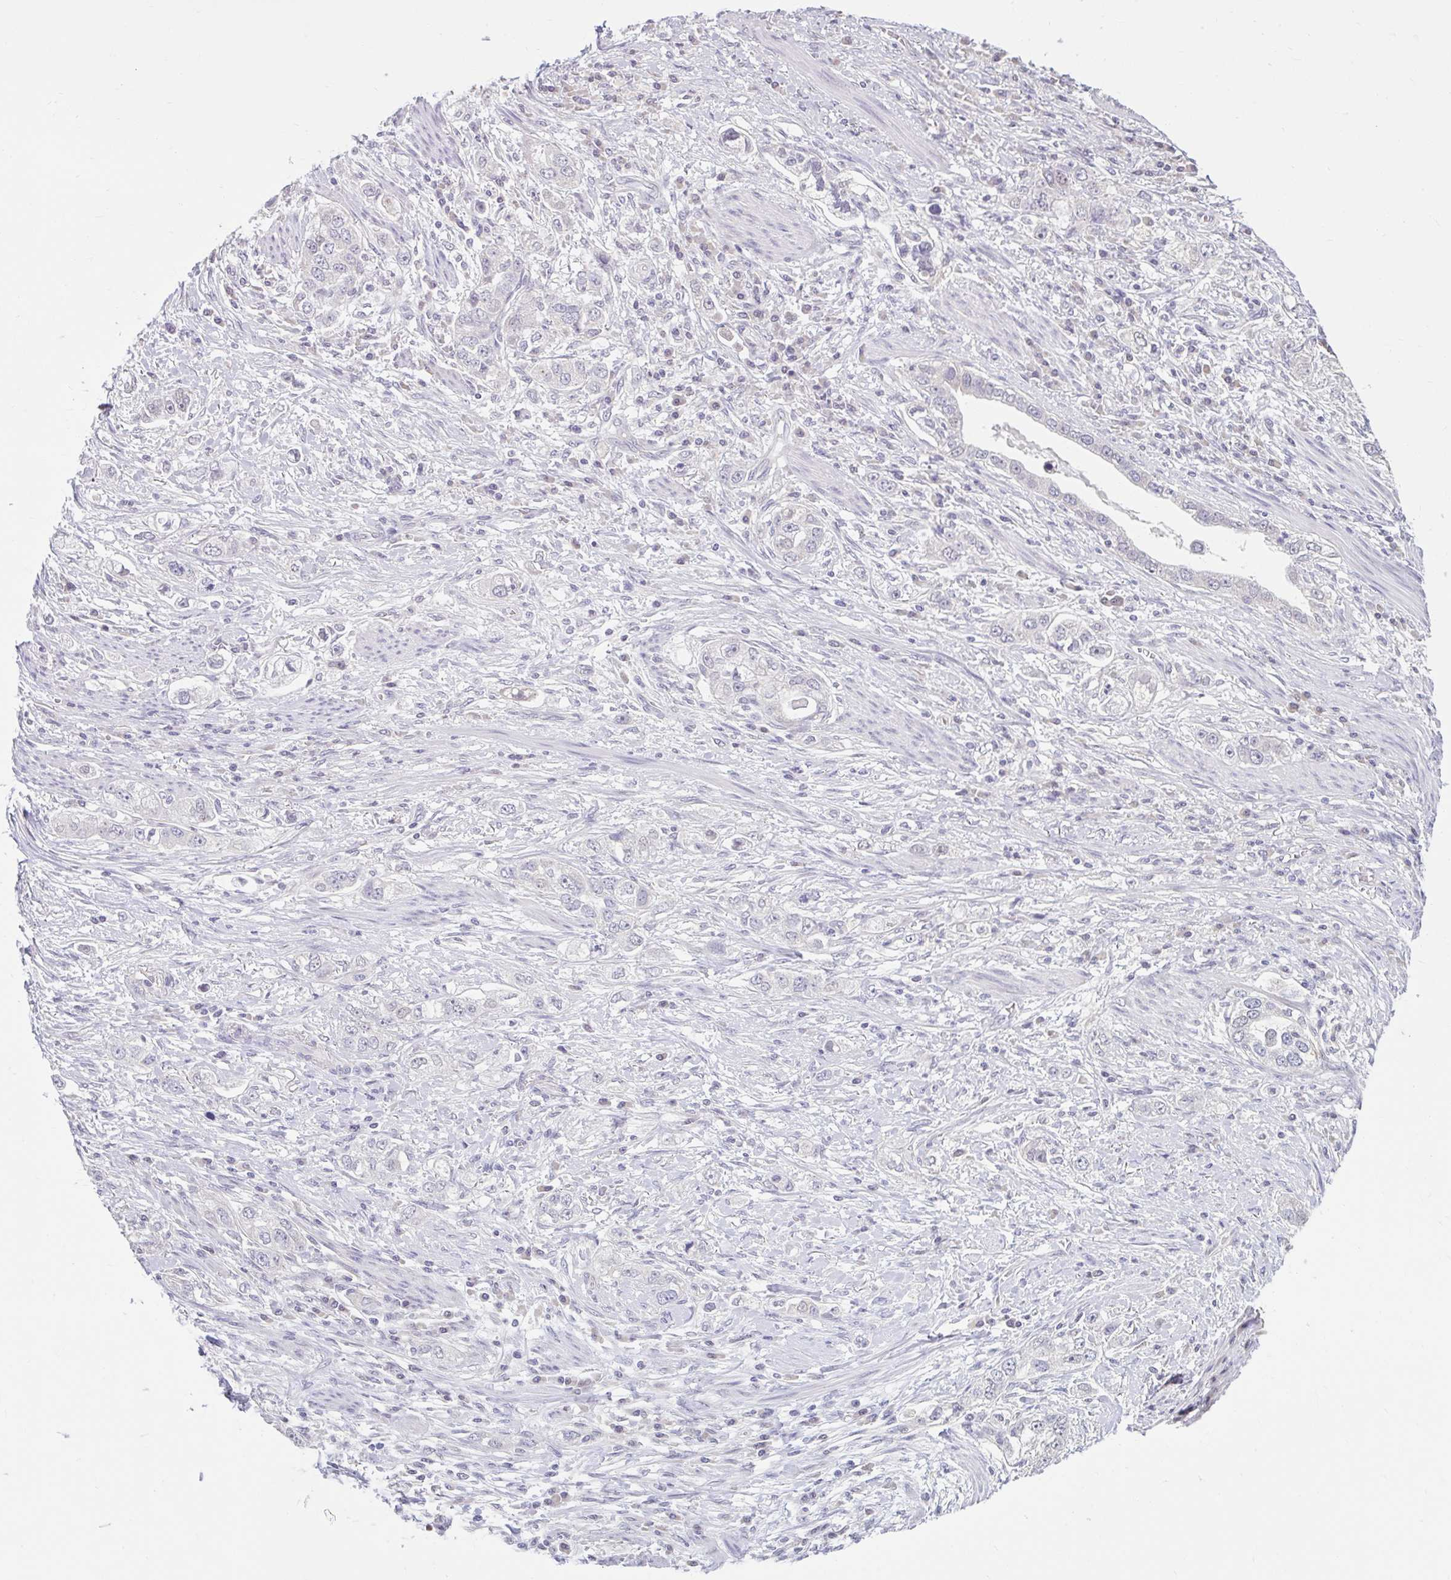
{"staining": {"intensity": "negative", "quantity": "none", "location": "none"}, "tissue": "stomach cancer", "cell_type": "Tumor cells", "image_type": "cancer", "snomed": [{"axis": "morphology", "description": "Adenocarcinoma, NOS"}, {"axis": "topography", "description": "Stomach, lower"}], "caption": "High power microscopy photomicrograph of an IHC histopathology image of adenocarcinoma (stomach), revealing no significant positivity in tumor cells. Nuclei are stained in blue.", "gene": "CDH19", "patient": {"sex": "female", "age": 93}}